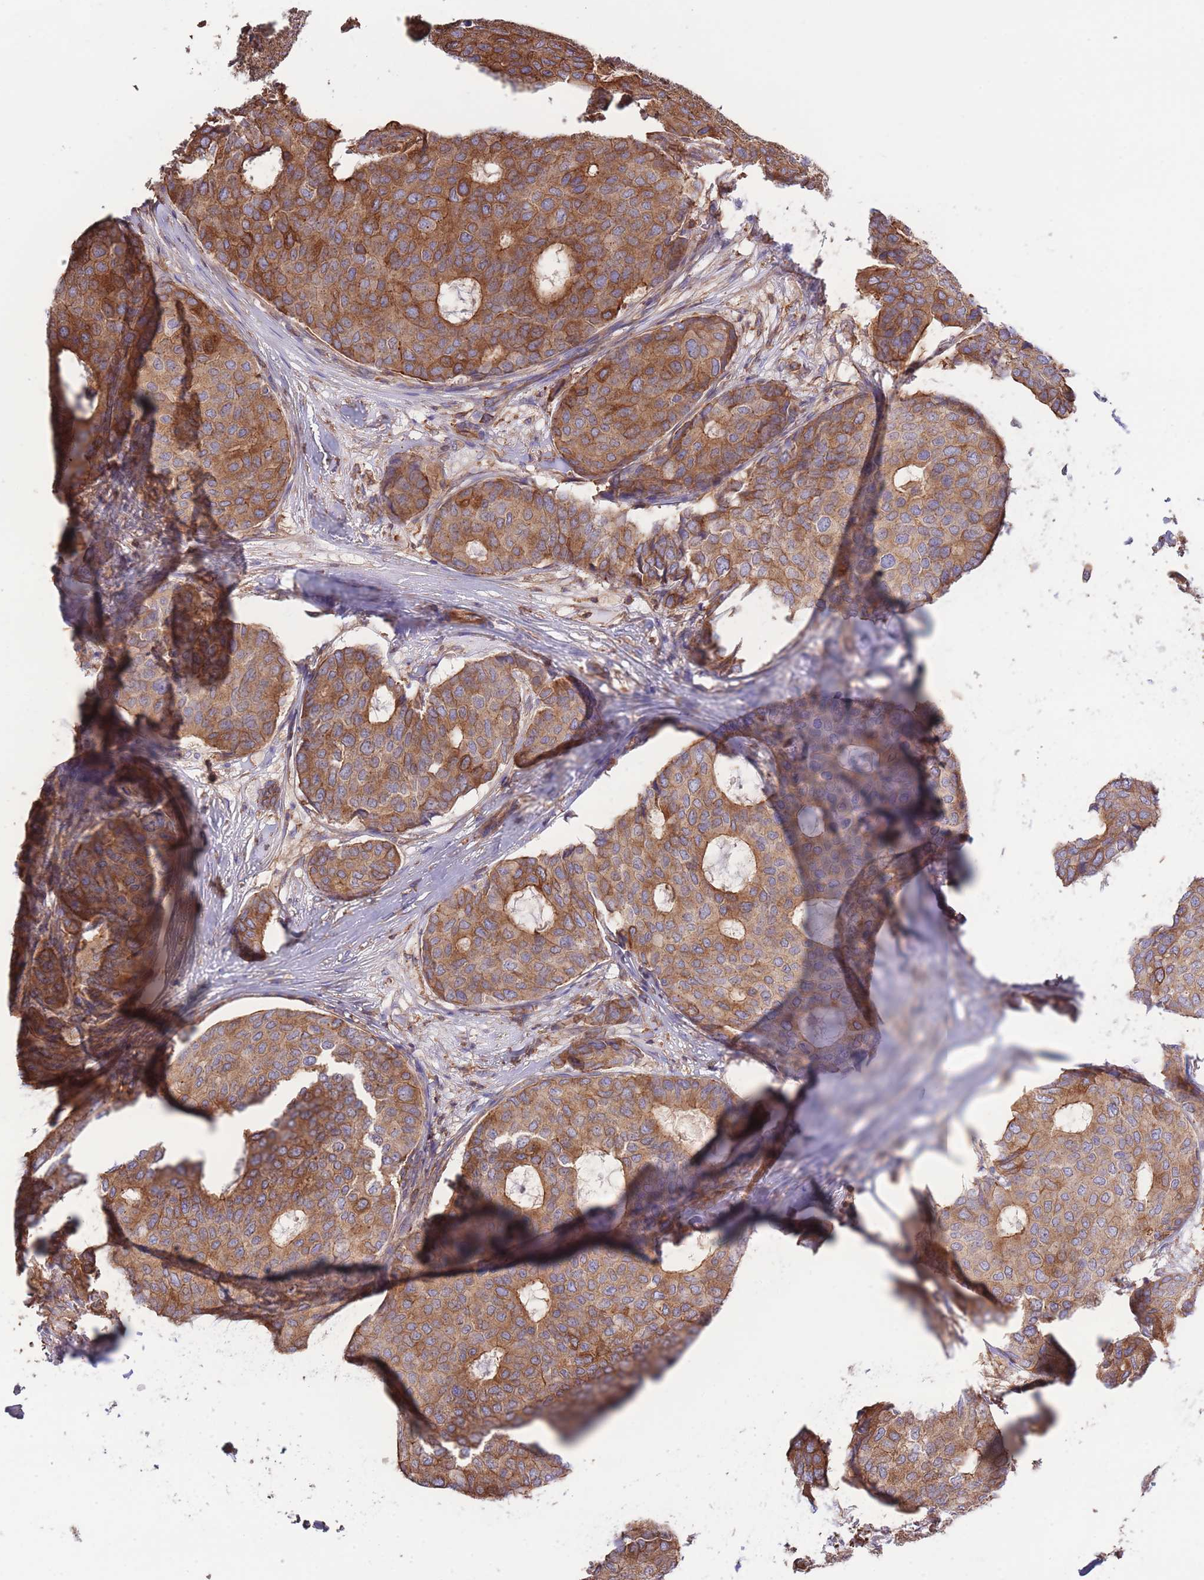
{"staining": {"intensity": "strong", "quantity": ">75%", "location": "cytoplasmic/membranous"}, "tissue": "breast cancer", "cell_type": "Tumor cells", "image_type": "cancer", "snomed": [{"axis": "morphology", "description": "Duct carcinoma"}, {"axis": "topography", "description": "Breast"}], "caption": "Brown immunohistochemical staining in human breast invasive ductal carcinoma reveals strong cytoplasmic/membranous positivity in approximately >75% of tumor cells.", "gene": "LRRN4CL", "patient": {"sex": "female", "age": 75}}